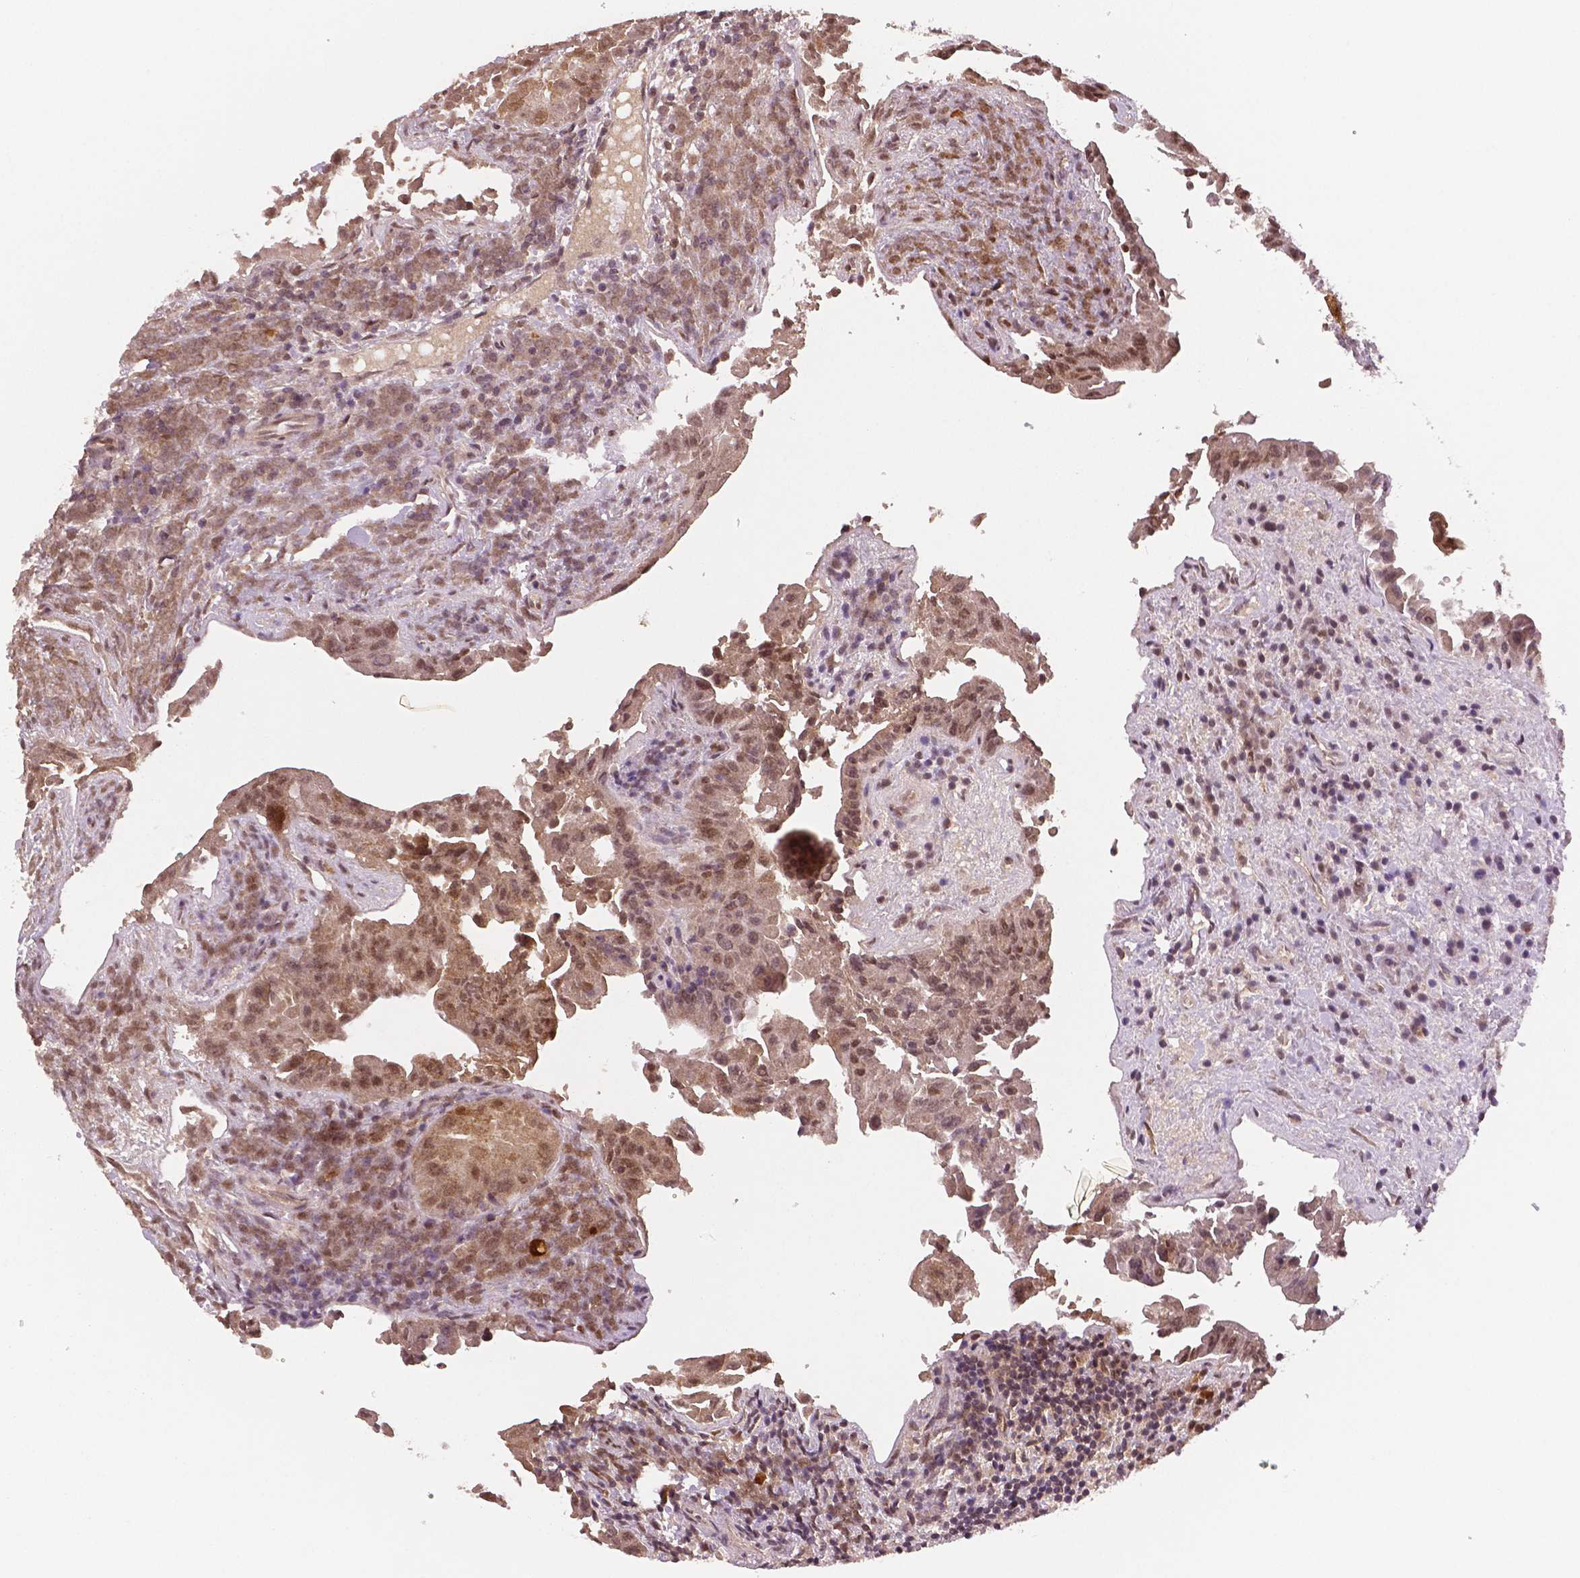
{"staining": {"intensity": "moderate", "quantity": ">75%", "location": "cytoplasmic/membranous"}, "tissue": "thyroid cancer", "cell_type": "Tumor cells", "image_type": "cancer", "snomed": [{"axis": "morphology", "description": "Papillary adenocarcinoma, NOS"}, {"axis": "topography", "description": "Thyroid gland"}], "caption": "A micrograph of human thyroid papillary adenocarcinoma stained for a protein shows moderate cytoplasmic/membranous brown staining in tumor cells. Using DAB (3,3'-diaminobenzidine) (brown) and hematoxylin (blue) stains, captured at high magnification using brightfield microscopy.", "gene": "STAT3", "patient": {"sex": "female", "age": 37}}